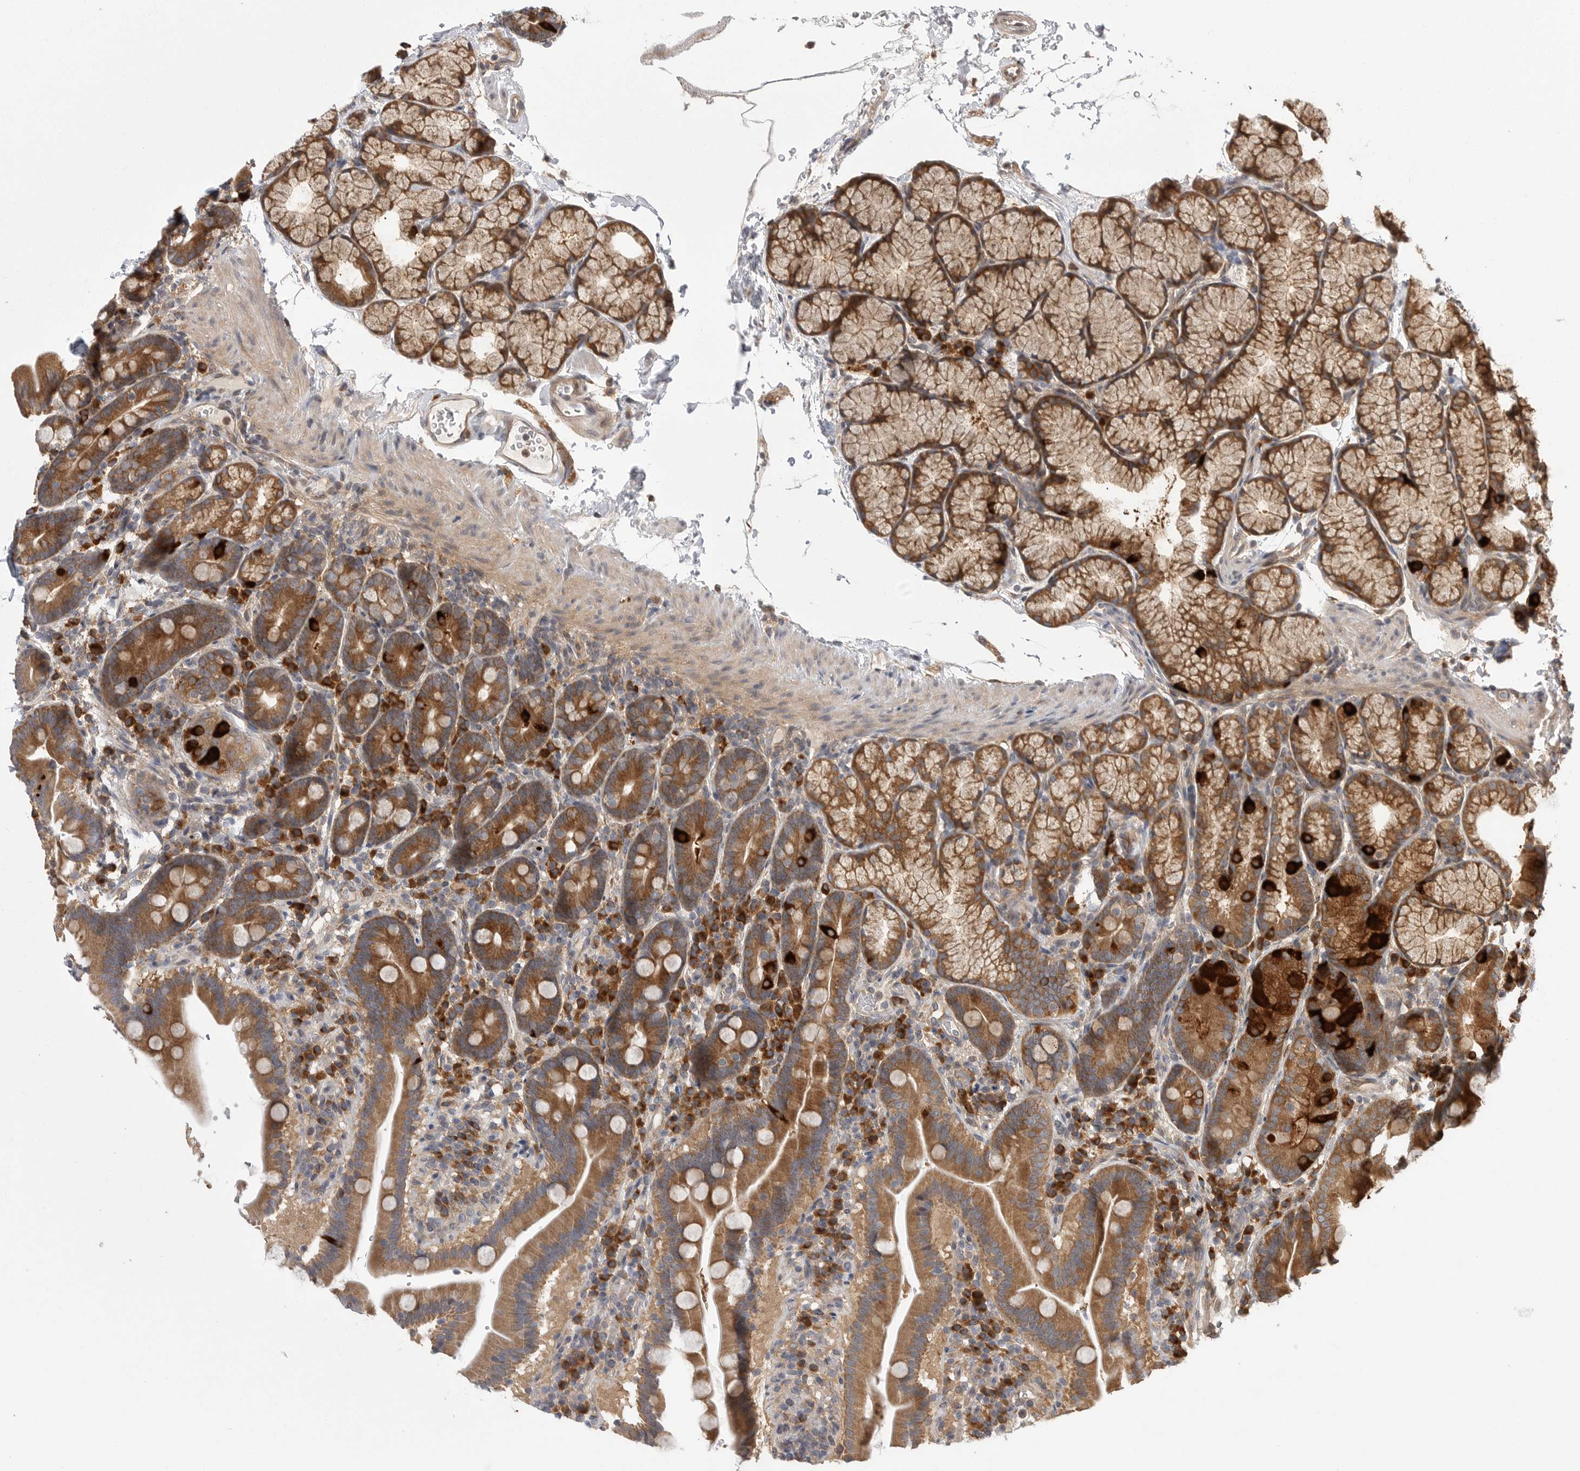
{"staining": {"intensity": "moderate", "quantity": ">75%", "location": "cytoplasmic/membranous"}, "tissue": "duodenum", "cell_type": "Glandular cells", "image_type": "normal", "snomed": [{"axis": "morphology", "description": "Normal tissue, NOS"}, {"axis": "topography", "description": "Duodenum"}], "caption": "Duodenum stained with DAB immunohistochemistry (IHC) shows medium levels of moderate cytoplasmic/membranous expression in approximately >75% of glandular cells.", "gene": "OXR1", "patient": {"sex": "male", "age": 54}}